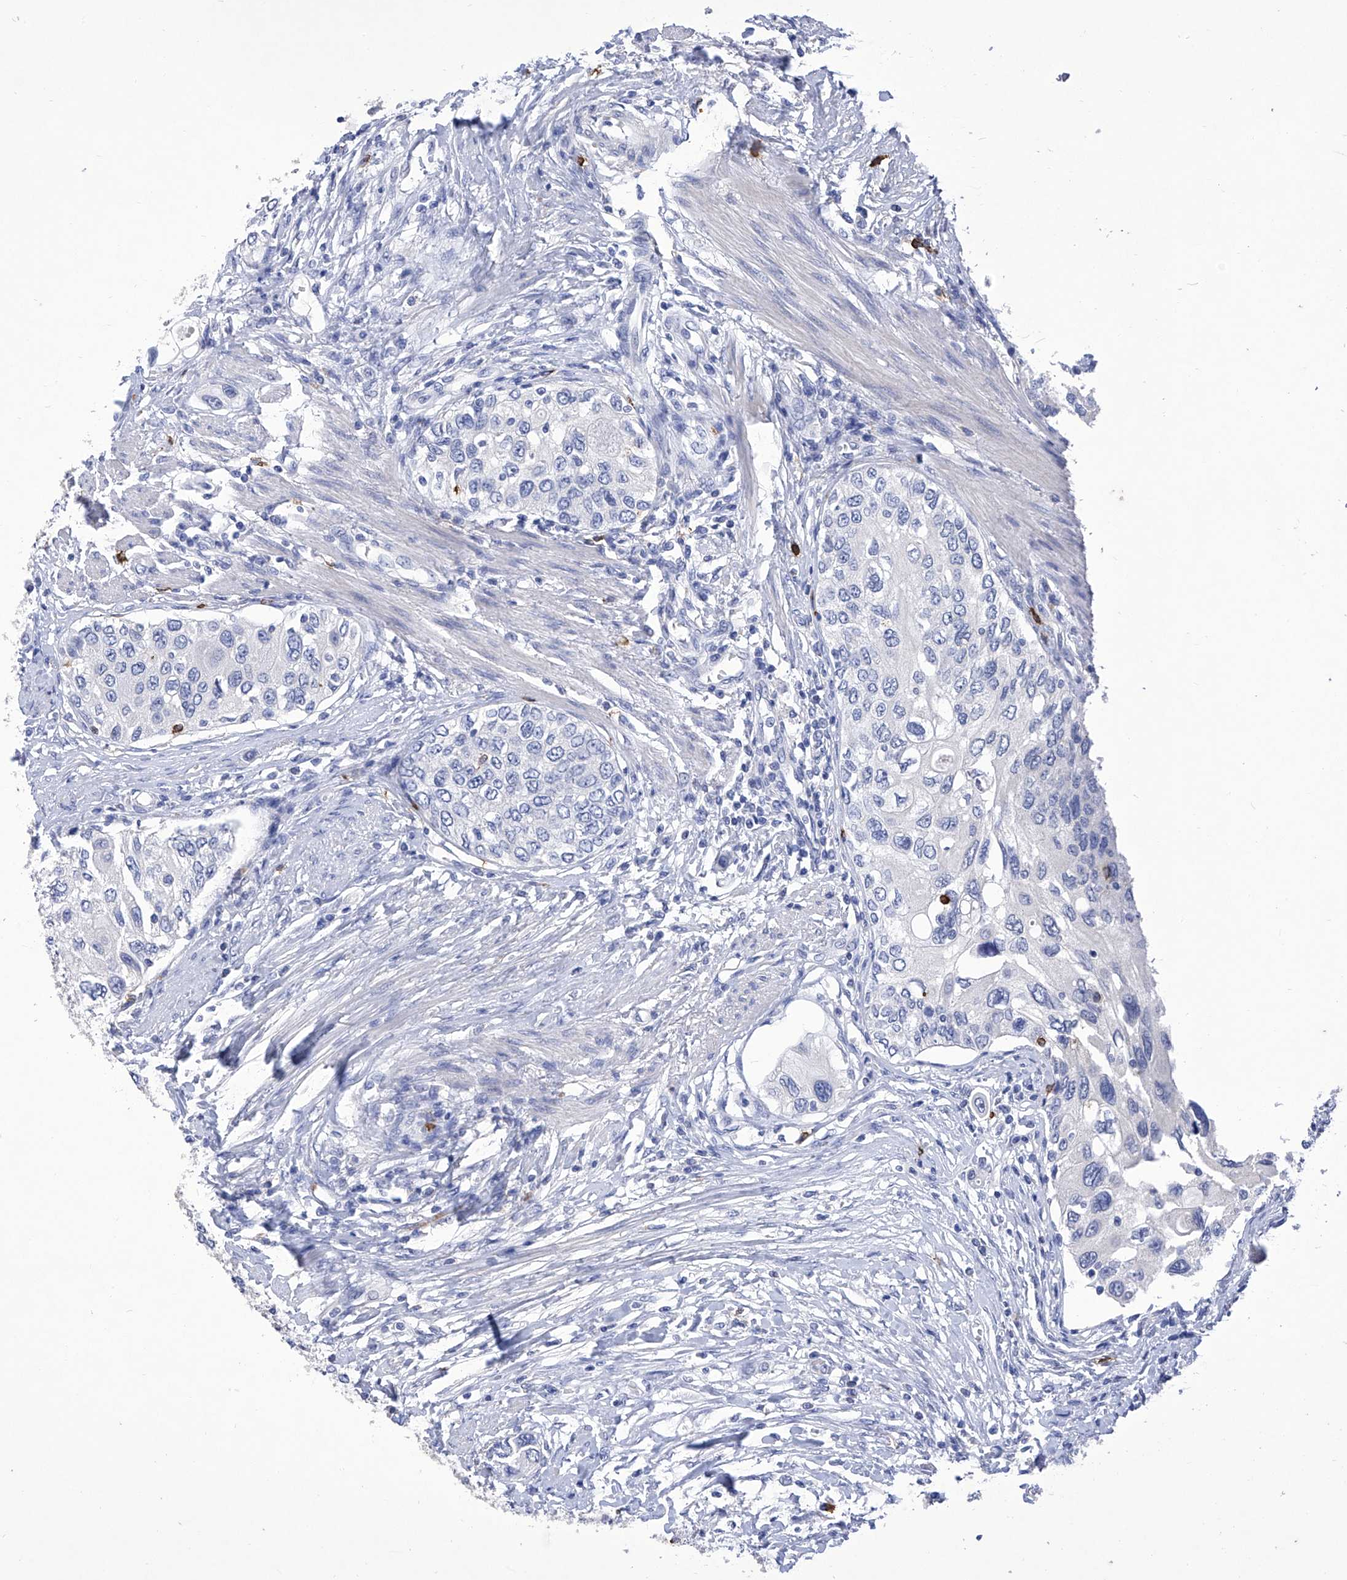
{"staining": {"intensity": "negative", "quantity": "none", "location": "none"}, "tissue": "urothelial cancer", "cell_type": "Tumor cells", "image_type": "cancer", "snomed": [{"axis": "morphology", "description": "Urothelial carcinoma, High grade"}, {"axis": "topography", "description": "Urinary bladder"}], "caption": "Immunohistochemical staining of human urothelial carcinoma (high-grade) exhibits no significant staining in tumor cells.", "gene": "IFNL2", "patient": {"sex": "female", "age": 56}}